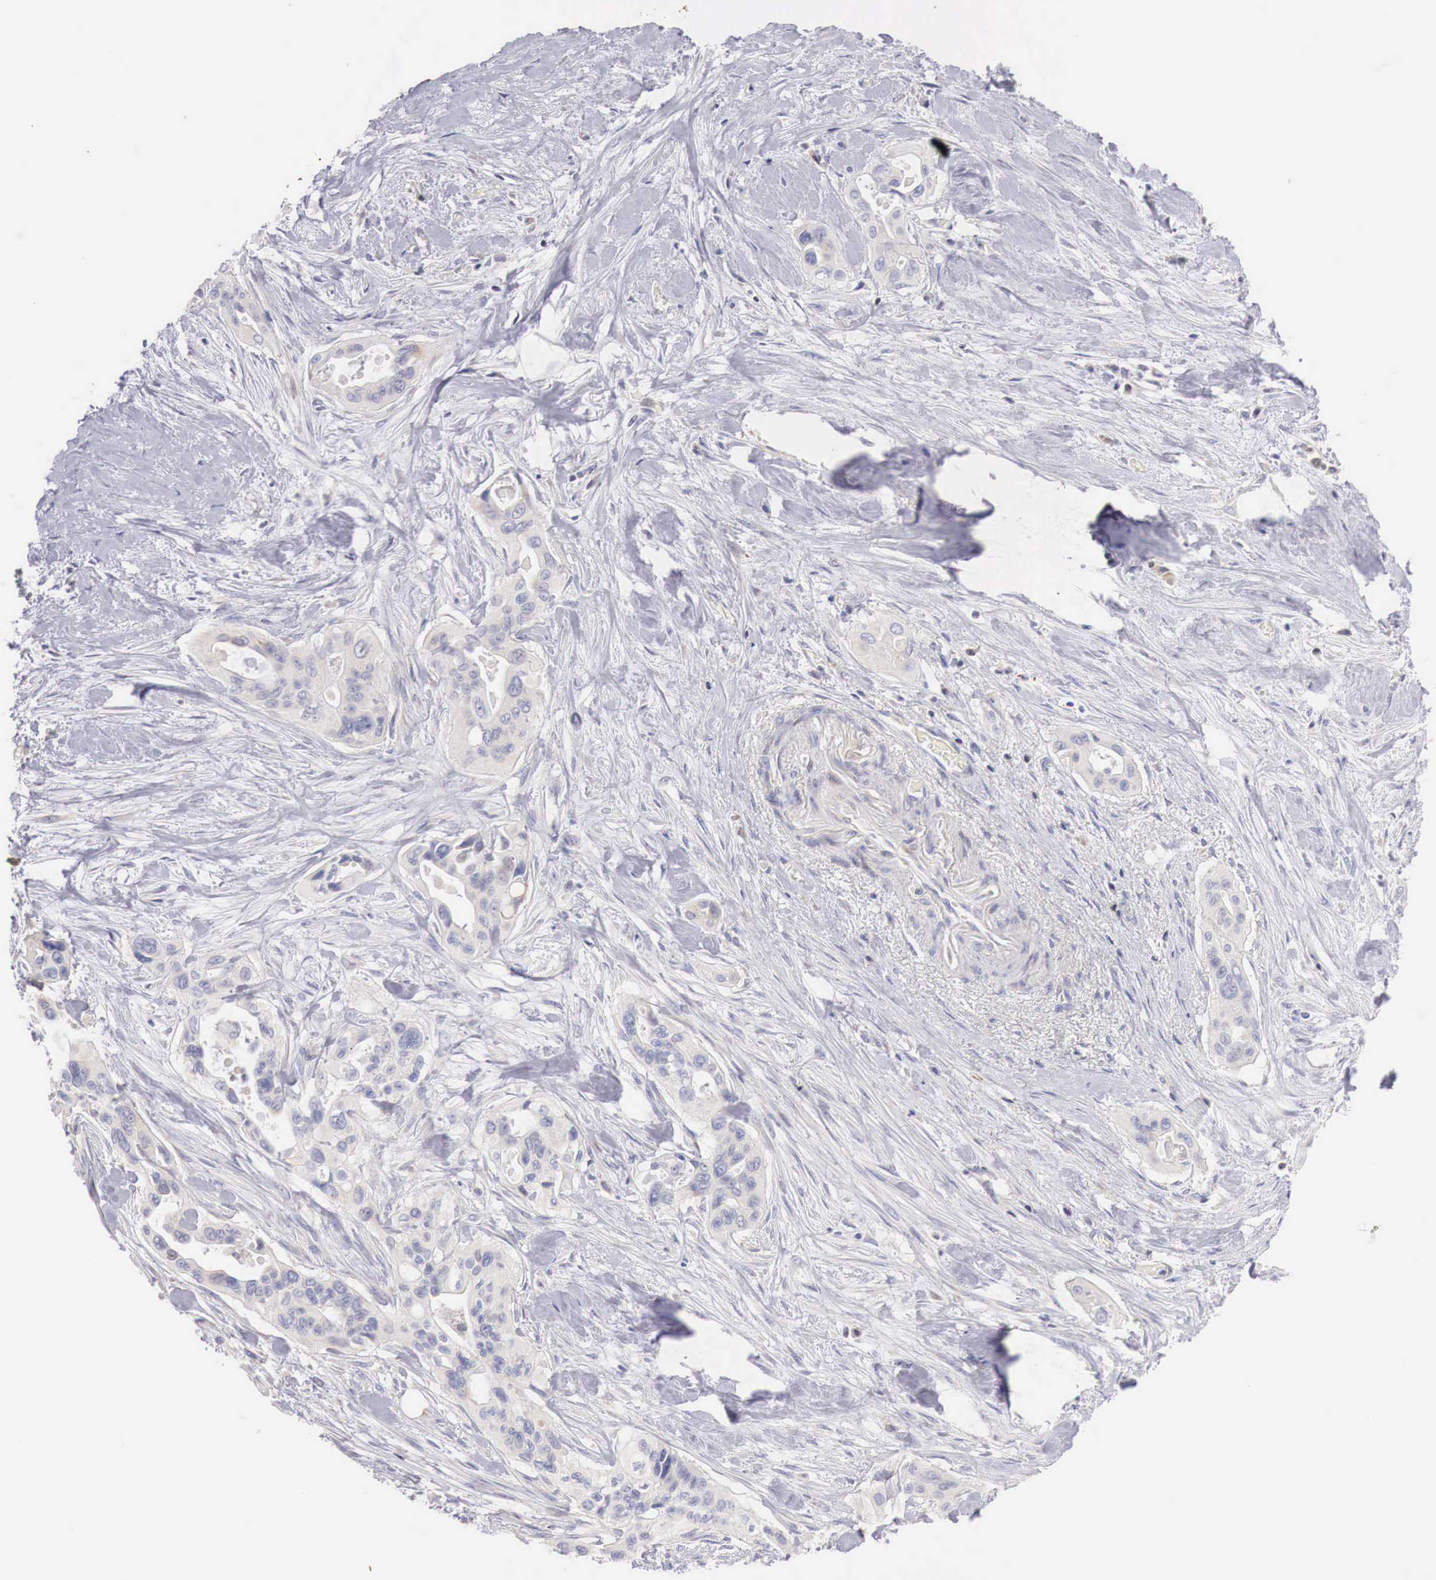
{"staining": {"intensity": "negative", "quantity": "none", "location": "none"}, "tissue": "pancreatic cancer", "cell_type": "Tumor cells", "image_type": "cancer", "snomed": [{"axis": "morphology", "description": "Adenocarcinoma, NOS"}, {"axis": "topography", "description": "Pancreas"}], "caption": "Immunohistochemistry (IHC) photomicrograph of neoplastic tissue: pancreatic cancer stained with DAB shows no significant protein expression in tumor cells.", "gene": "CLCN5", "patient": {"sex": "male", "age": 77}}